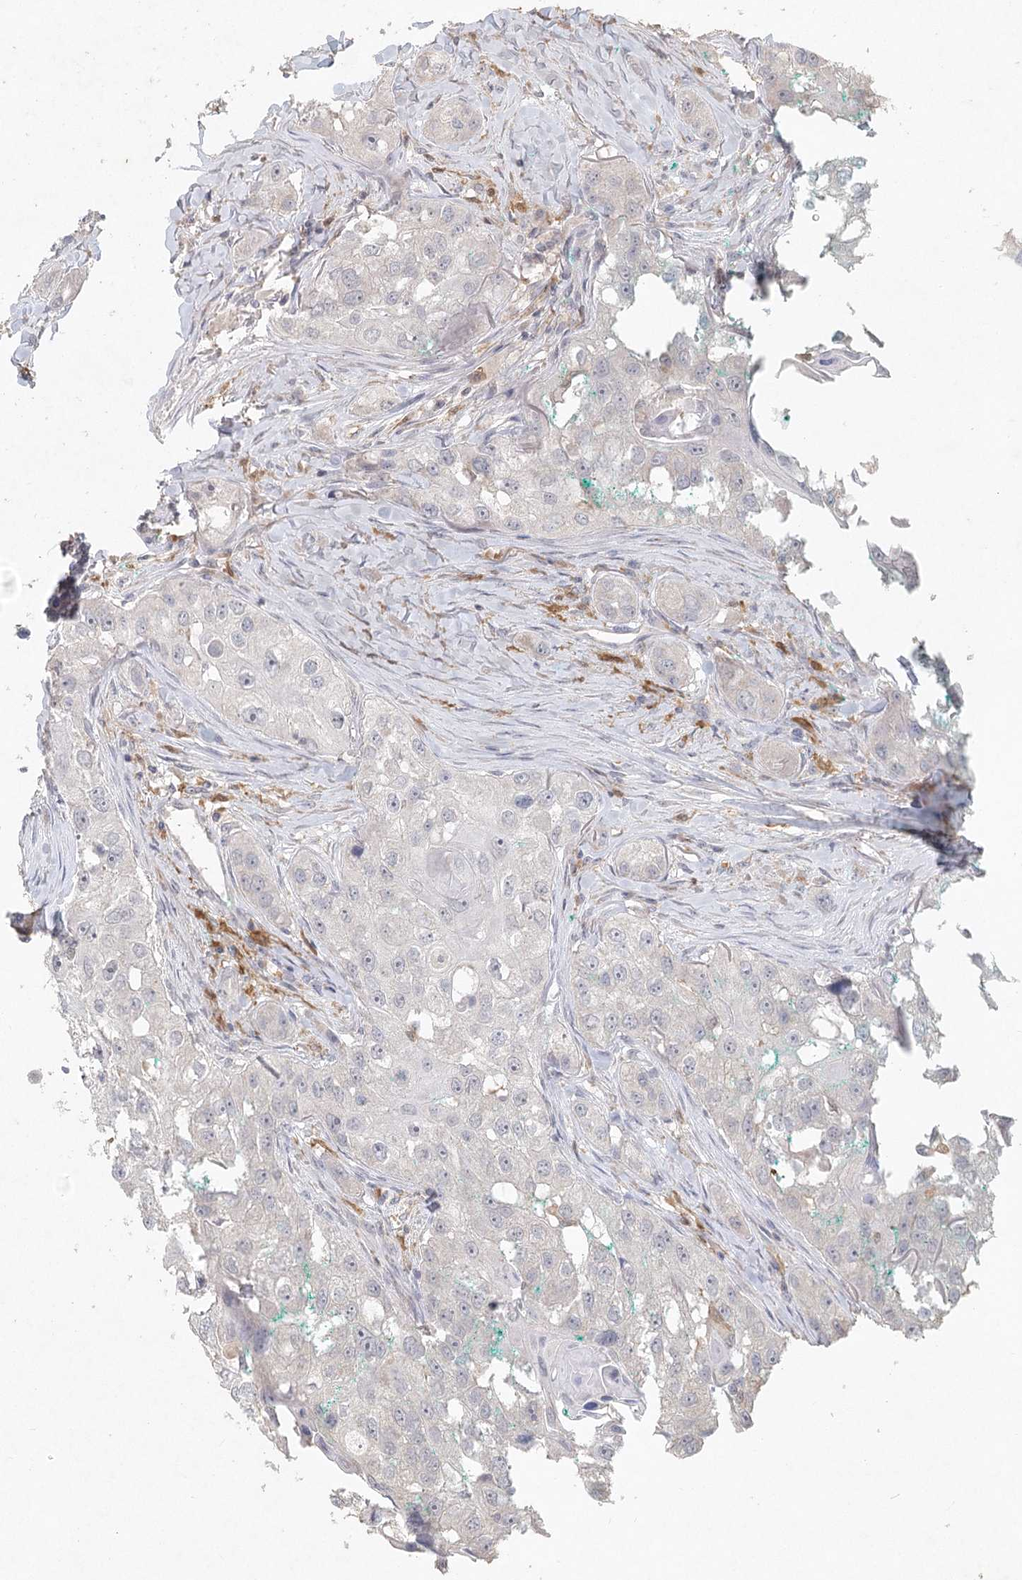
{"staining": {"intensity": "negative", "quantity": "none", "location": "none"}, "tissue": "head and neck cancer", "cell_type": "Tumor cells", "image_type": "cancer", "snomed": [{"axis": "morphology", "description": "Normal tissue, NOS"}, {"axis": "morphology", "description": "Squamous cell carcinoma, NOS"}, {"axis": "topography", "description": "Skeletal muscle"}, {"axis": "topography", "description": "Head-Neck"}], "caption": "This is a photomicrograph of immunohistochemistry staining of head and neck cancer (squamous cell carcinoma), which shows no staining in tumor cells.", "gene": "ARSI", "patient": {"sex": "male", "age": 51}}